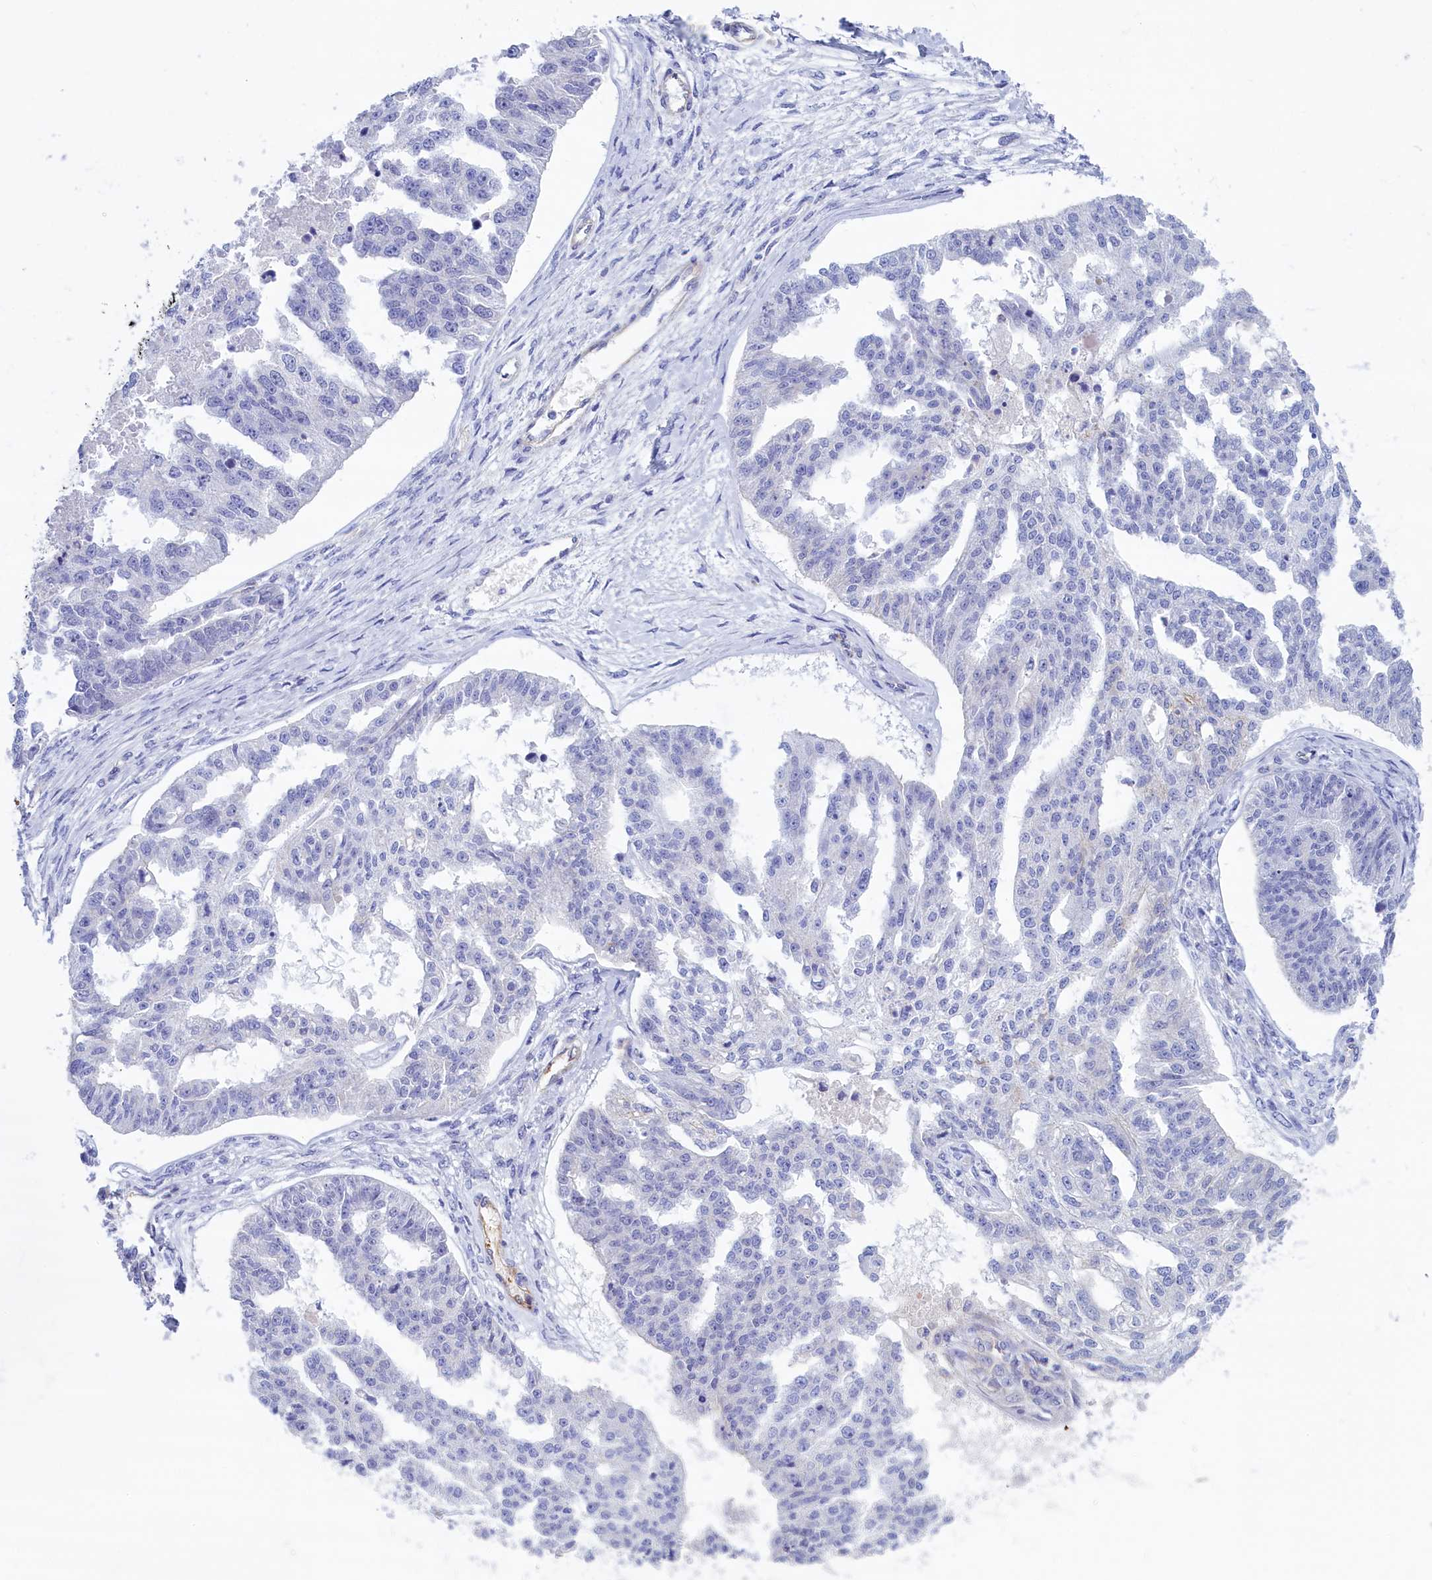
{"staining": {"intensity": "negative", "quantity": "none", "location": "none"}, "tissue": "ovarian cancer", "cell_type": "Tumor cells", "image_type": "cancer", "snomed": [{"axis": "morphology", "description": "Cystadenocarcinoma, serous, NOS"}, {"axis": "topography", "description": "Ovary"}], "caption": "High magnification brightfield microscopy of ovarian serous cystadenocarcinoma stained with DAB (brown) and counterstained with hematoxylin (blue): tumor cells show no significant positivity. (Stains: DAB immunohistochemistry (IHC) with hematoxylin counter stain, Microscopy: brightfield microscopy at high magnification).", "gene": "ABCC12", "patient": {"sex": "female", "age": 58}}